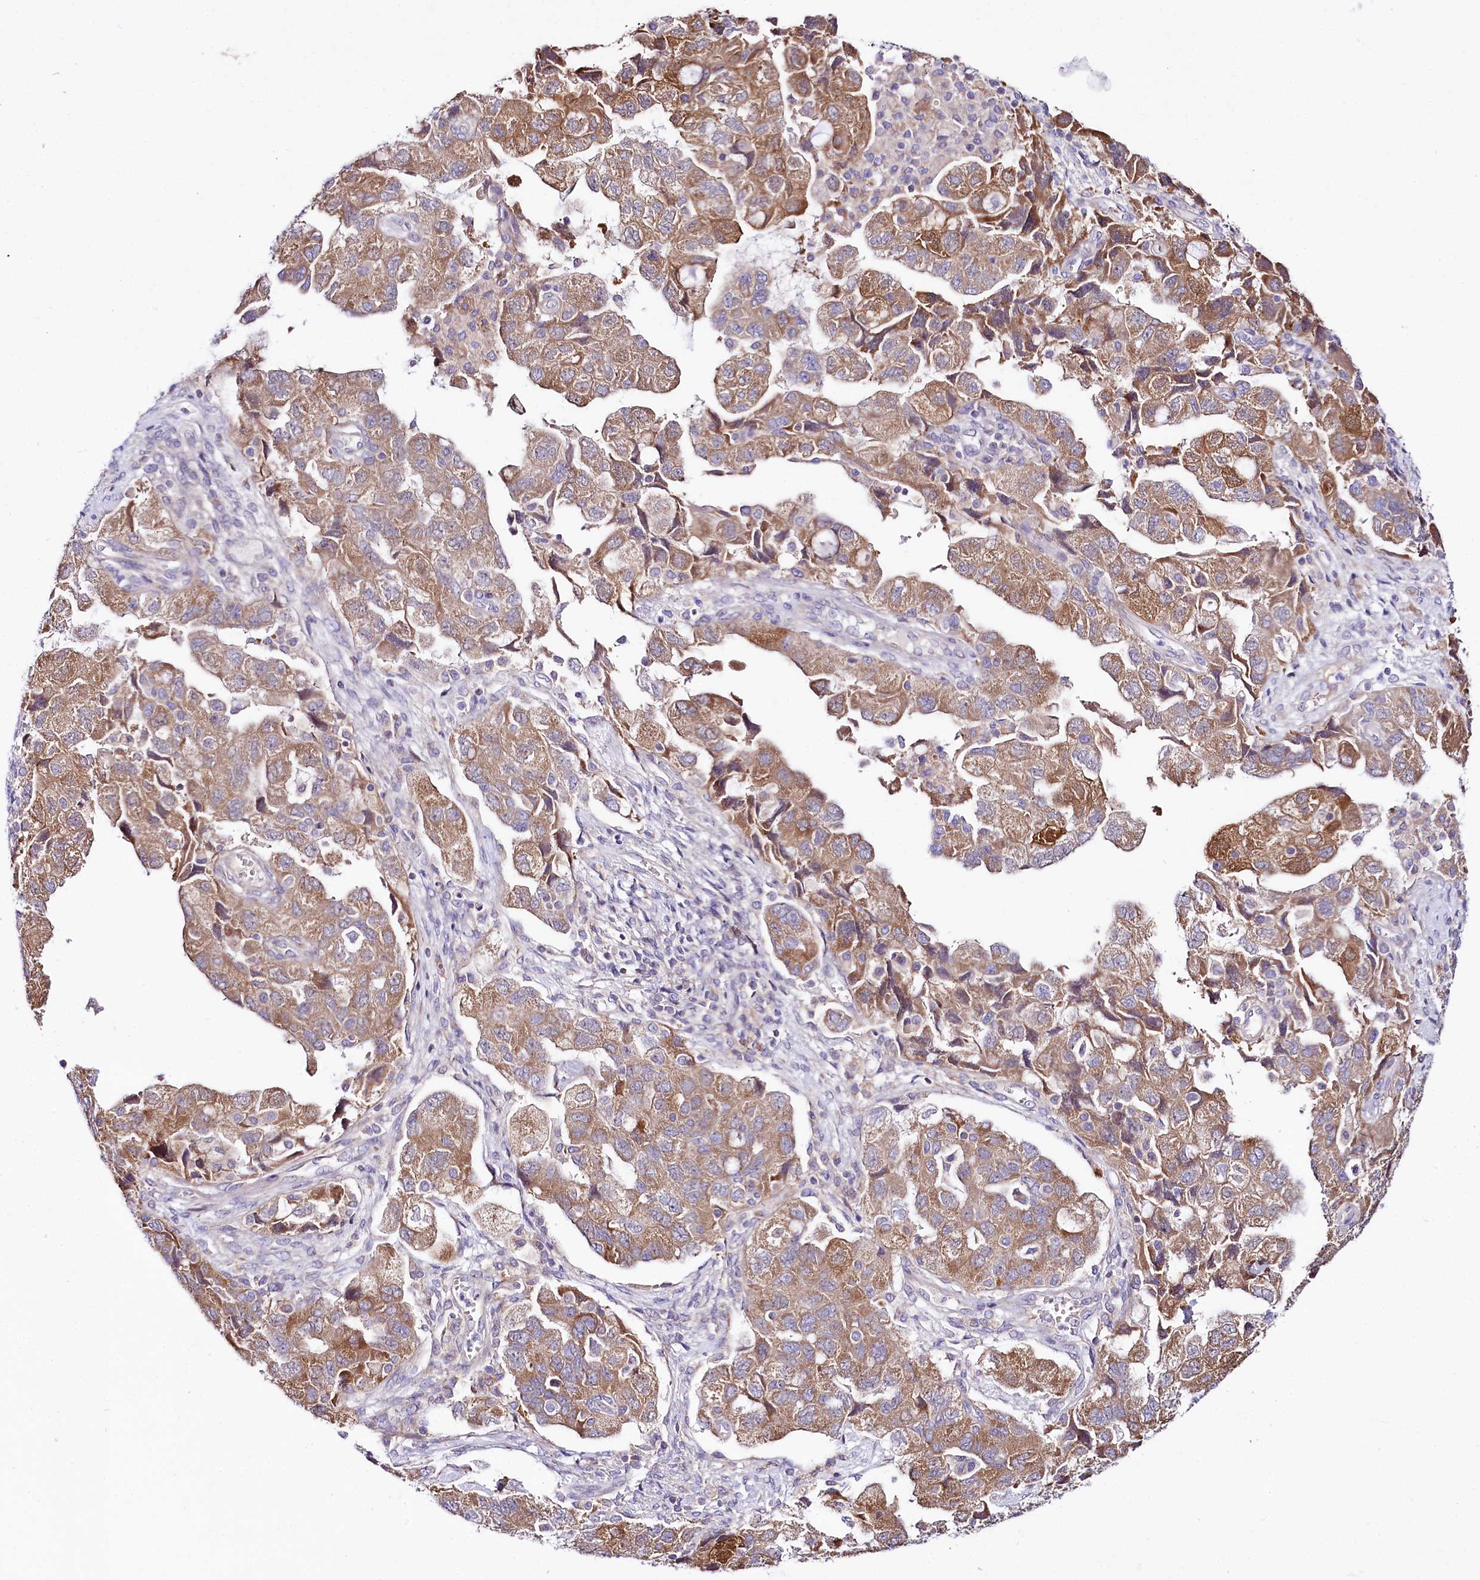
{"staining": {"intensity": "moderate", "quantity": ">75%", "location": "cytoplasmic/membranous"}, "tissue": "ovarian cancer", "cell_type": "Tumor cells", "image_type": "cancer", "snomed": [{"axis": "morphology", "description": "Carcinoma, NOS"}, {"axis": "morphology", "description": "Cystadenocarcinoma, serous, NOS"}, {"axis": "topography", "description": "Ovary"}], "caption": "Protein staining of ovarian cancer tissue demonstrates moderate cytoplasmic/membranous staining in approximately >75% of tumor cells.", "gene": "CEP295", "patient": {"sex": "female", "age": 69}}